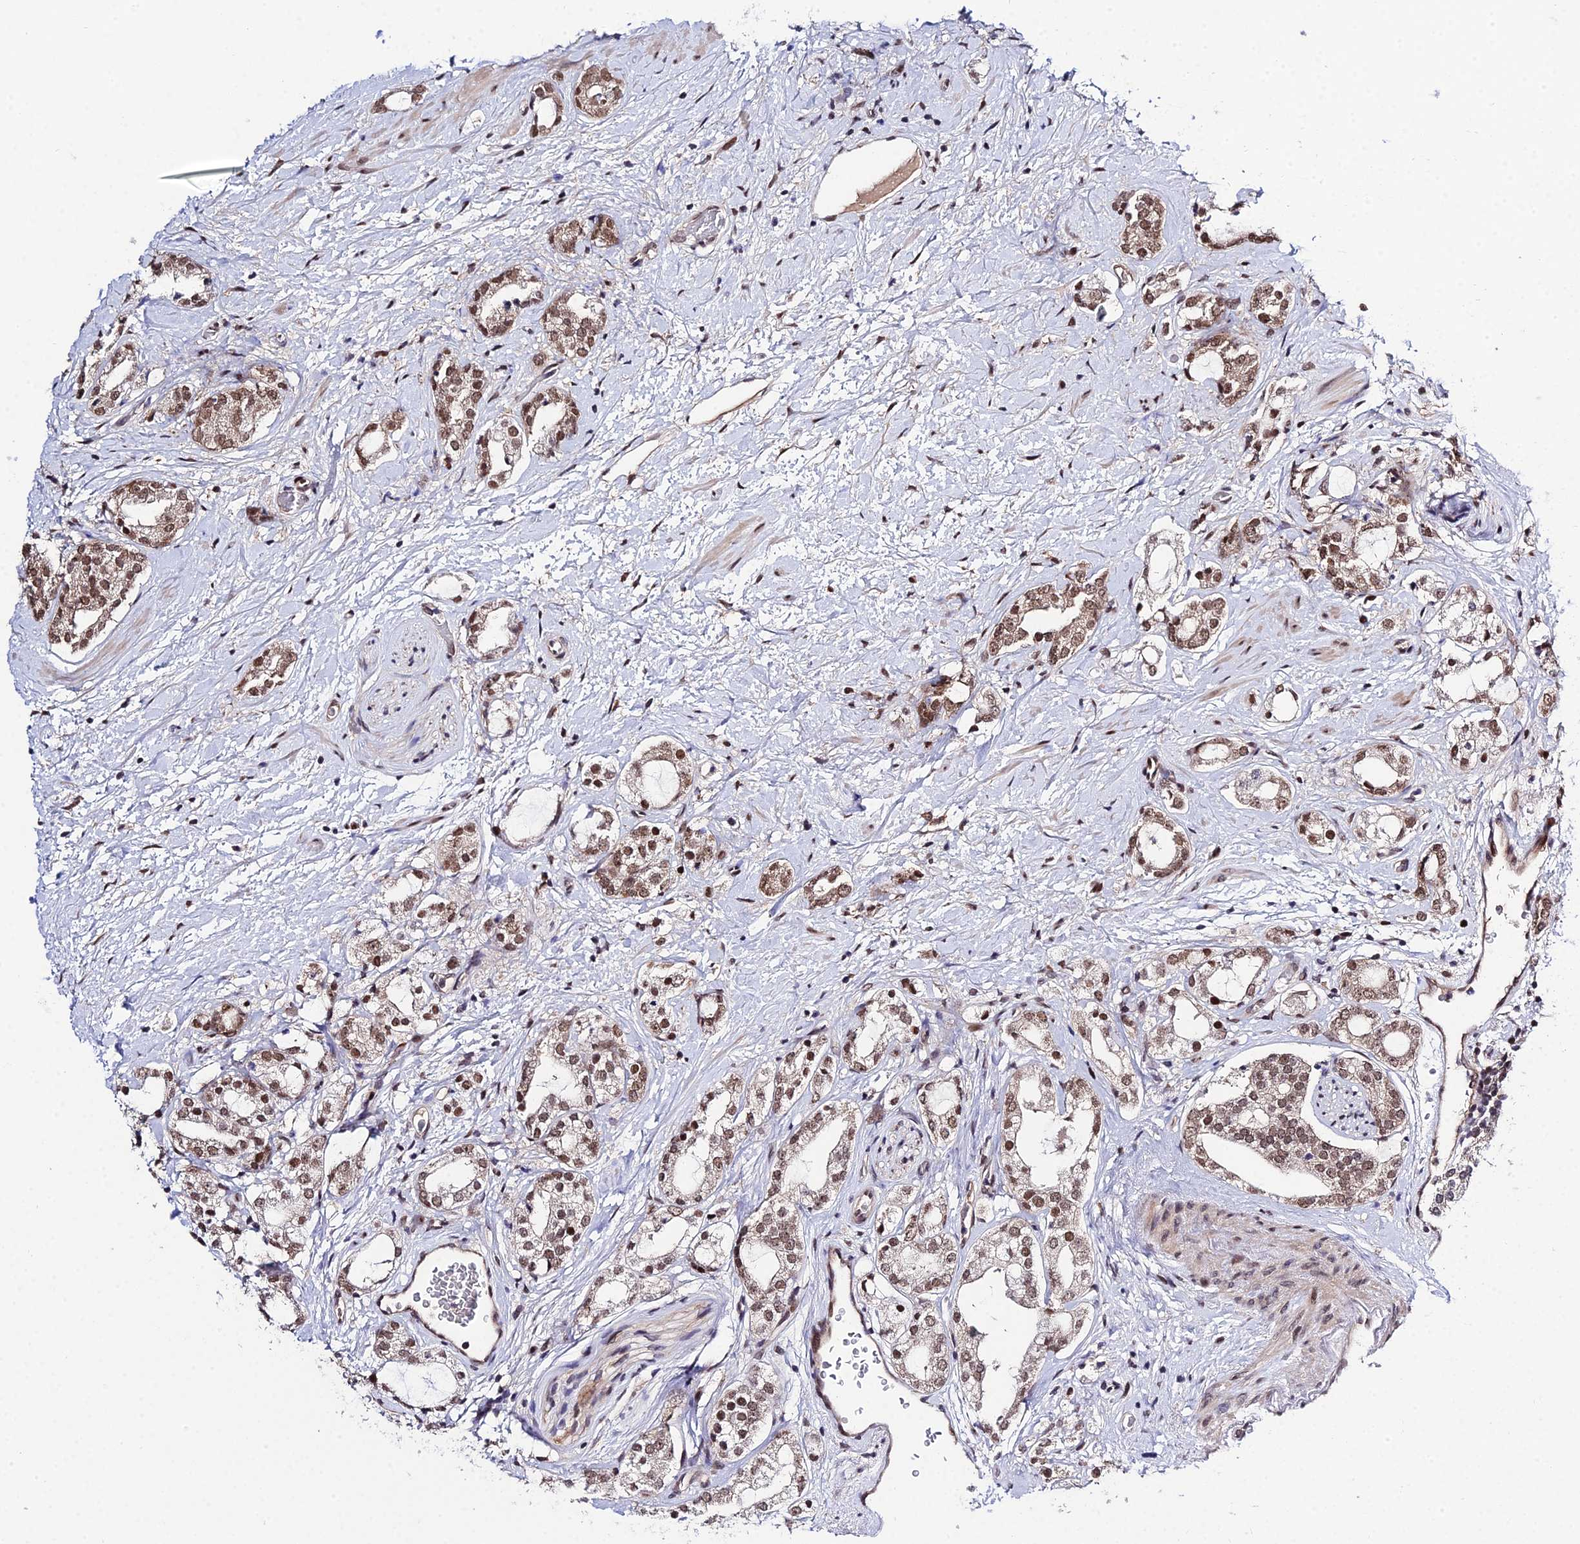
{"staining": {"intensity": "moderate", "quantity": ">75%", "location": "nuclear"}, "tissue": "prostate cancer", "cell_type": "Tumor cells", "image_type": "cancer", "snomed": [{"axis": "morphology", "description": "Adenocarcinoma, High grade"}, {"axis": "topography", "description": "Prostate"}], "caption": "Prostate cancer tissue exhibits moderate nuclear positivity in about >75% of tumor cells The protein is shown in brown color, while the nuclei are stained blue.", "gene": "SYT15", "patient": {"sex": "male", "age": 64}}